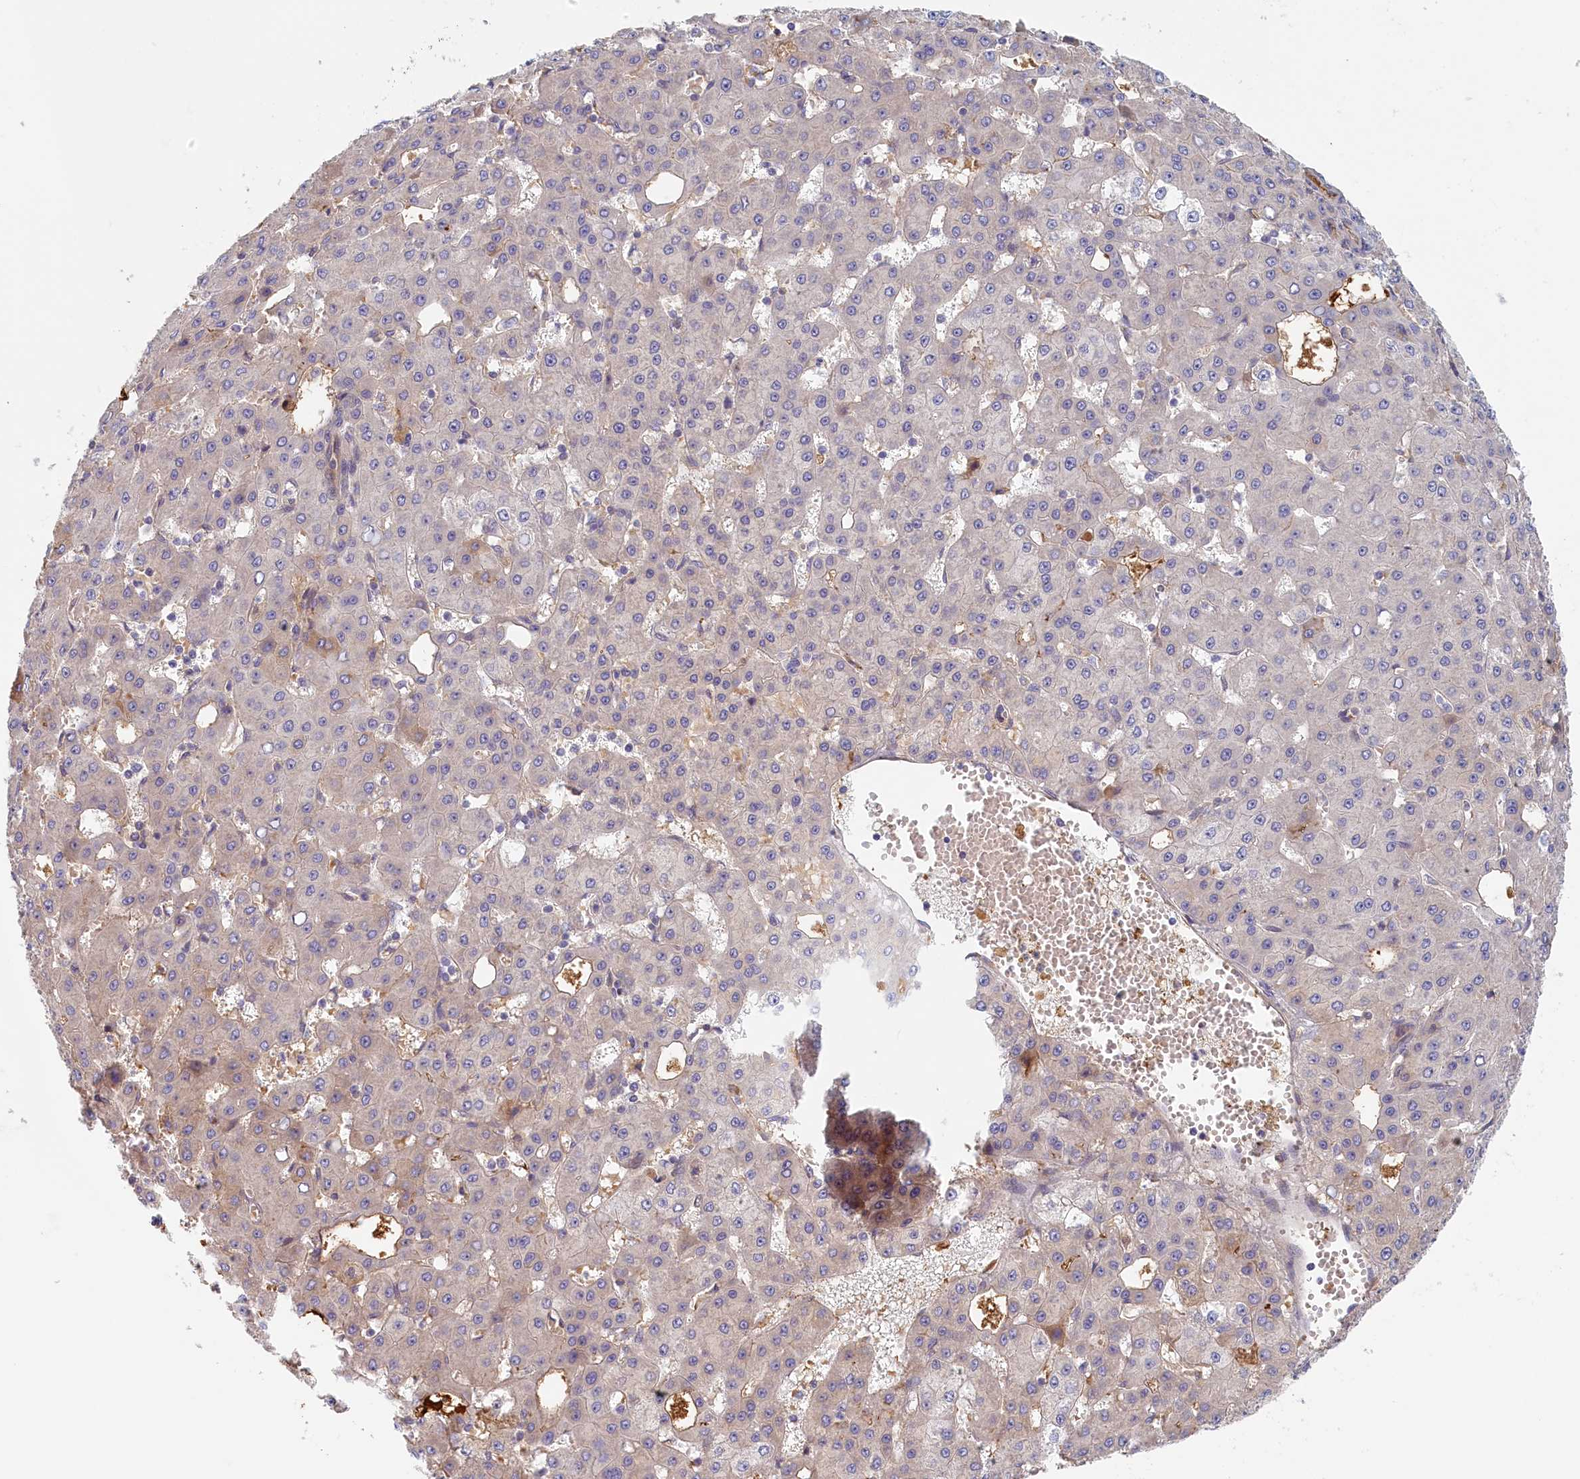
{"staining": {"intensity": "weak", "quantity": "<25%", "location": "cytoplasmic/membranous"}, "tissue": "liver cancer", "cell_type": "Tumor cells", "image_type": "cancer", "snomed": [{"axis": "morphology", "description": "Carcinoma, Hepatocellular, NOS"}, {"axis": "topography", "description": "Liver"}], "caption": "This is an immunohistochemistry (IHC) photomicrograph of human hepatocellular carcinoma (liver). There is no positivity in tumor cells.", "gene": "STX16", "patient": {"sex": "male", "age": 47}}